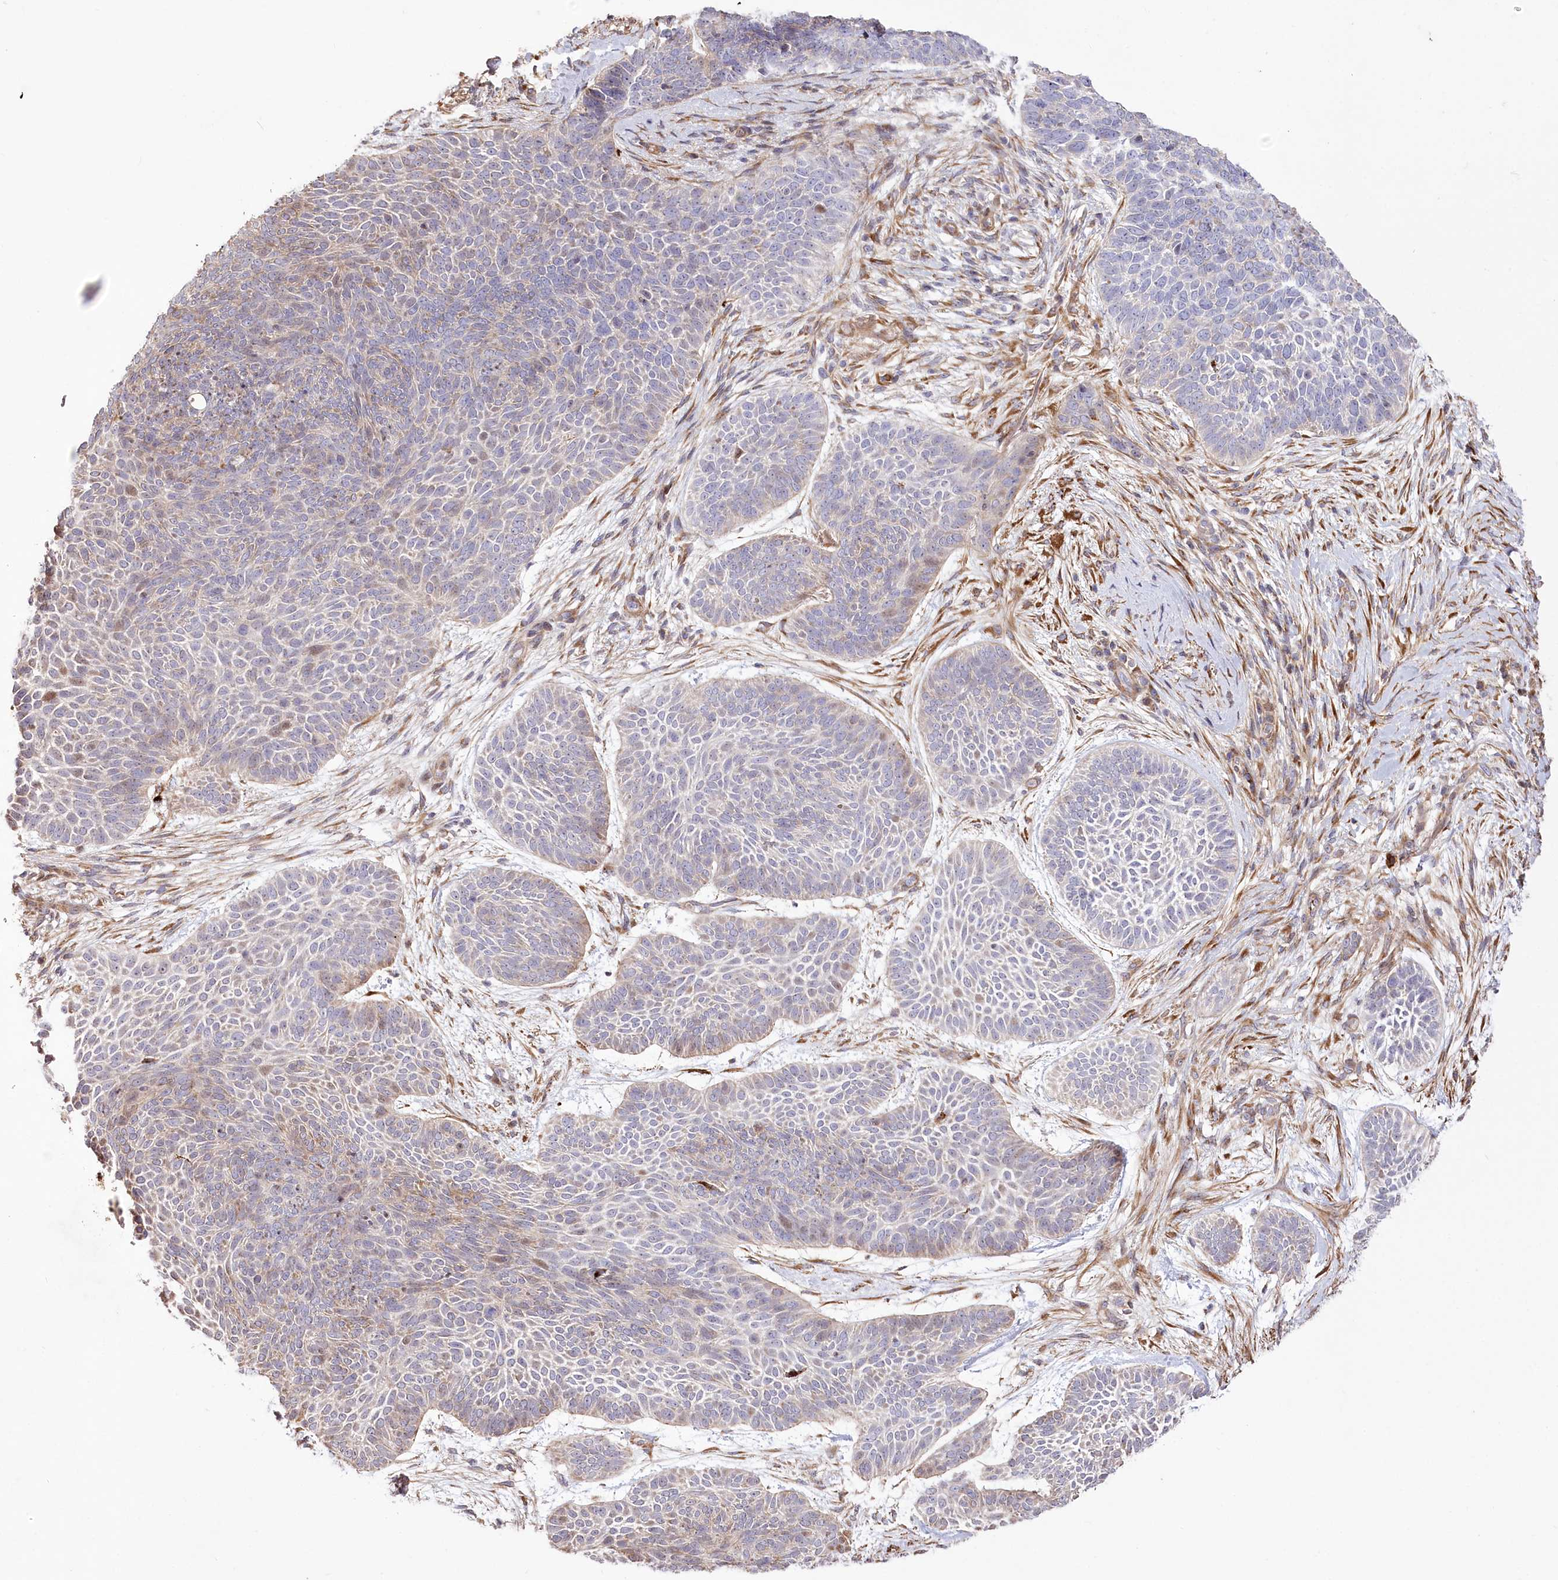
{"staining": {"intensity": "weak", "quantity": "<25%", "location": "nuclear"}, "tissue": "skin cancer", "cell_type": "Tumor cells", "image_type": "cancer", "snomed": [{"axis": "morphology", "description": "Basal cell carcinoma"}, {"axis": "topography", "description": "Skin"}], "caption": "A micrograph of human basal cell carcinoma (skin) is negative for staining in tumor cells.", "gene": "RNF24", "patient": {"sex": "male", "age": 85}}